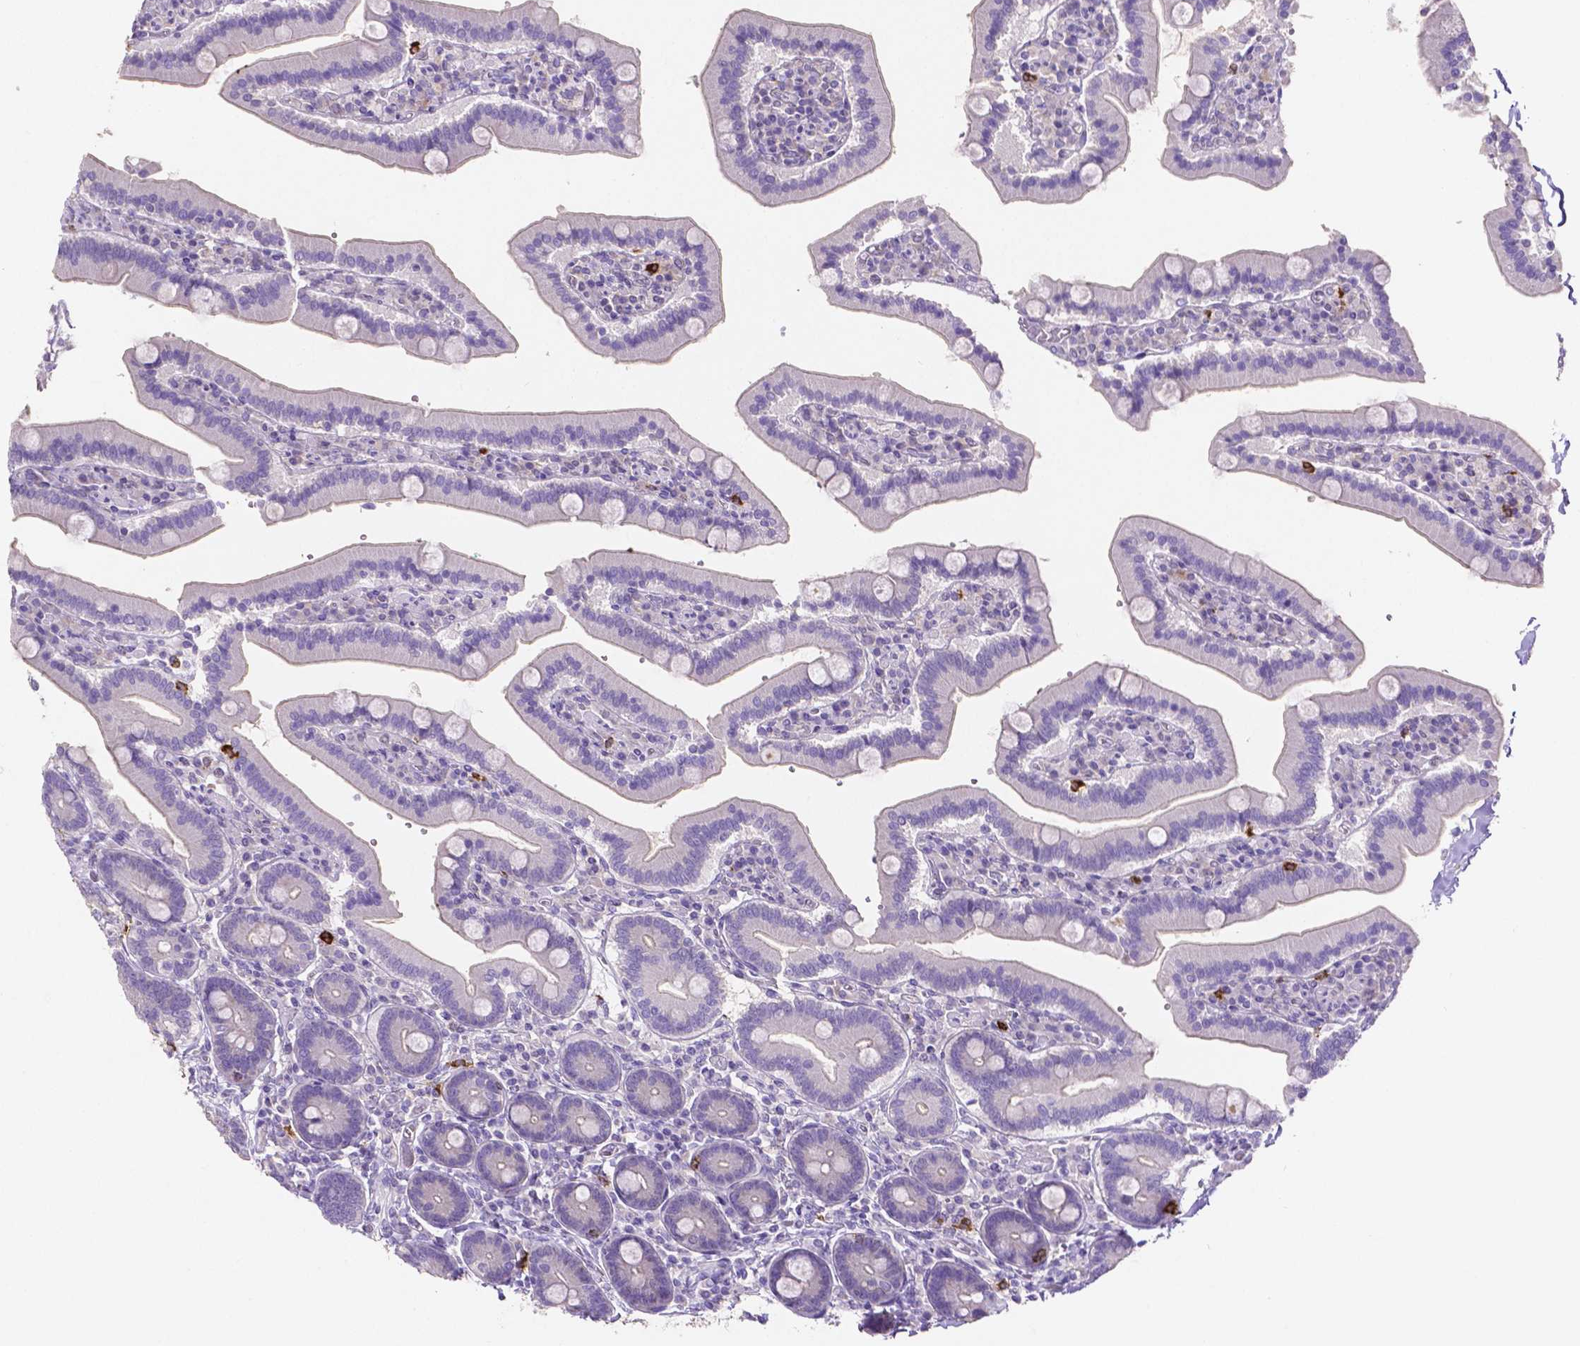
{"staining": {"intensity": "negative", "quantity": "none", "location": "none"}, "tissue": "duodenum", "cell_type": "Glandular cells", "image_type": "normal", "snomed": [{"axis": "morphology", "description": "Normal tissue, NOS"}, {"axis": "topography", "description": "Duodenum"}], "caption": "The micrograph demonstrates no significant positivity in glandular cells of duodenum. The staining is performed using DAB (3,3'-diaminobenzidine) brown chromogen with nuclei counter-stained in using hematoxylin.", "gene": "MMP9", "patient": {"sex": "female", "age": 62}}